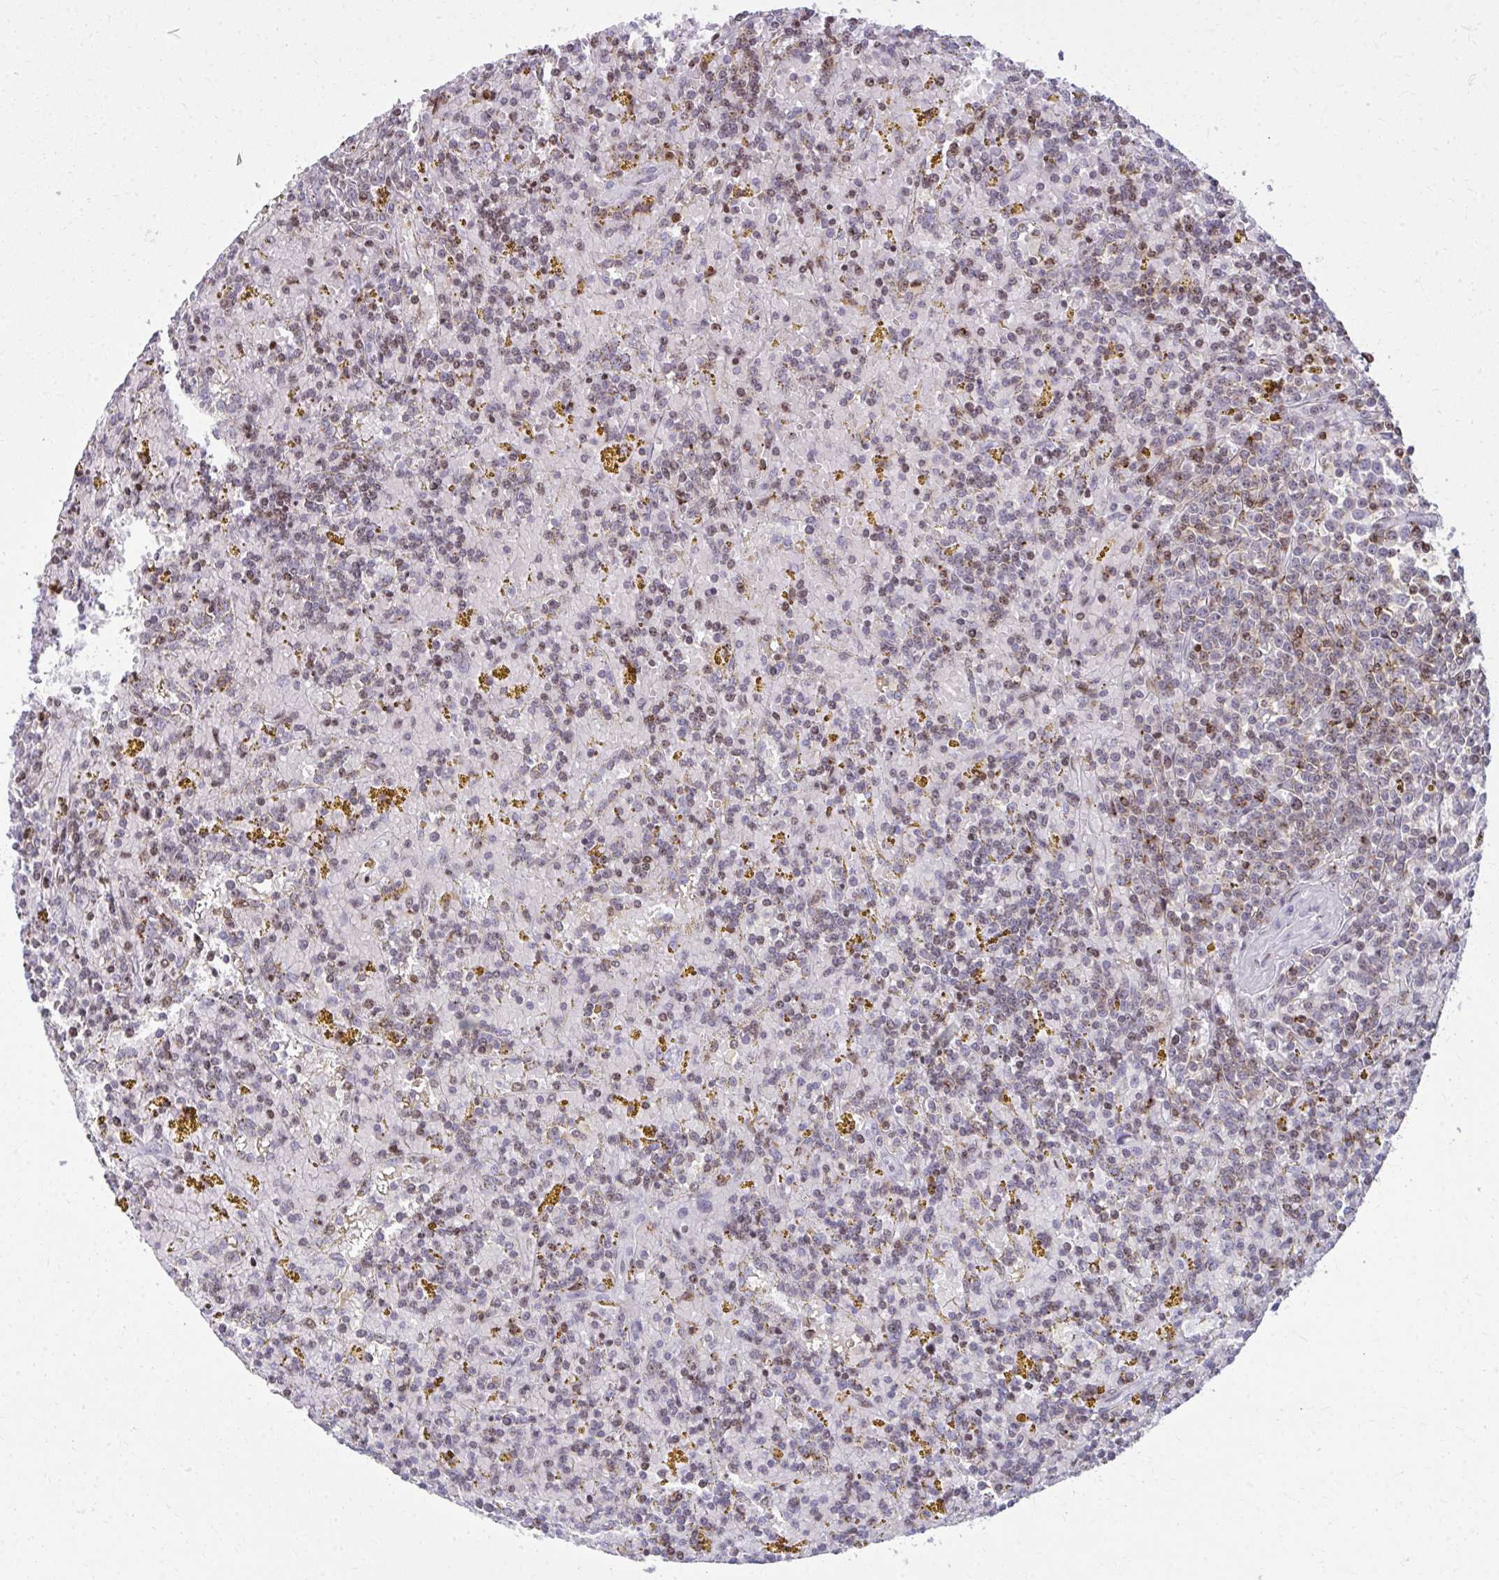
{"staining": {"intensity": "weak", "quantity": "<25%", "location": "cytoplasmic/membranous,nuclear"}, "tissue": "lymphoma", "cell_type": "Tumor cells", "image_type": "cancer", "snomed": [{"axis": "morphology", "description": "Malignant lymphoma, non-Hodgkin's type, Low grade"}, {"axis": "topography", "description": "Spleen"}, {"axis": "topography", "description": "Lymph node"}], "caption": "Protein analysis of malignant lymphoma, non-Hodgkin's type (low-grade) demonstrates no significant staining in tumor cells.", "gene": "AP5M1", "patient": {"sex": "female", "age": 66}}